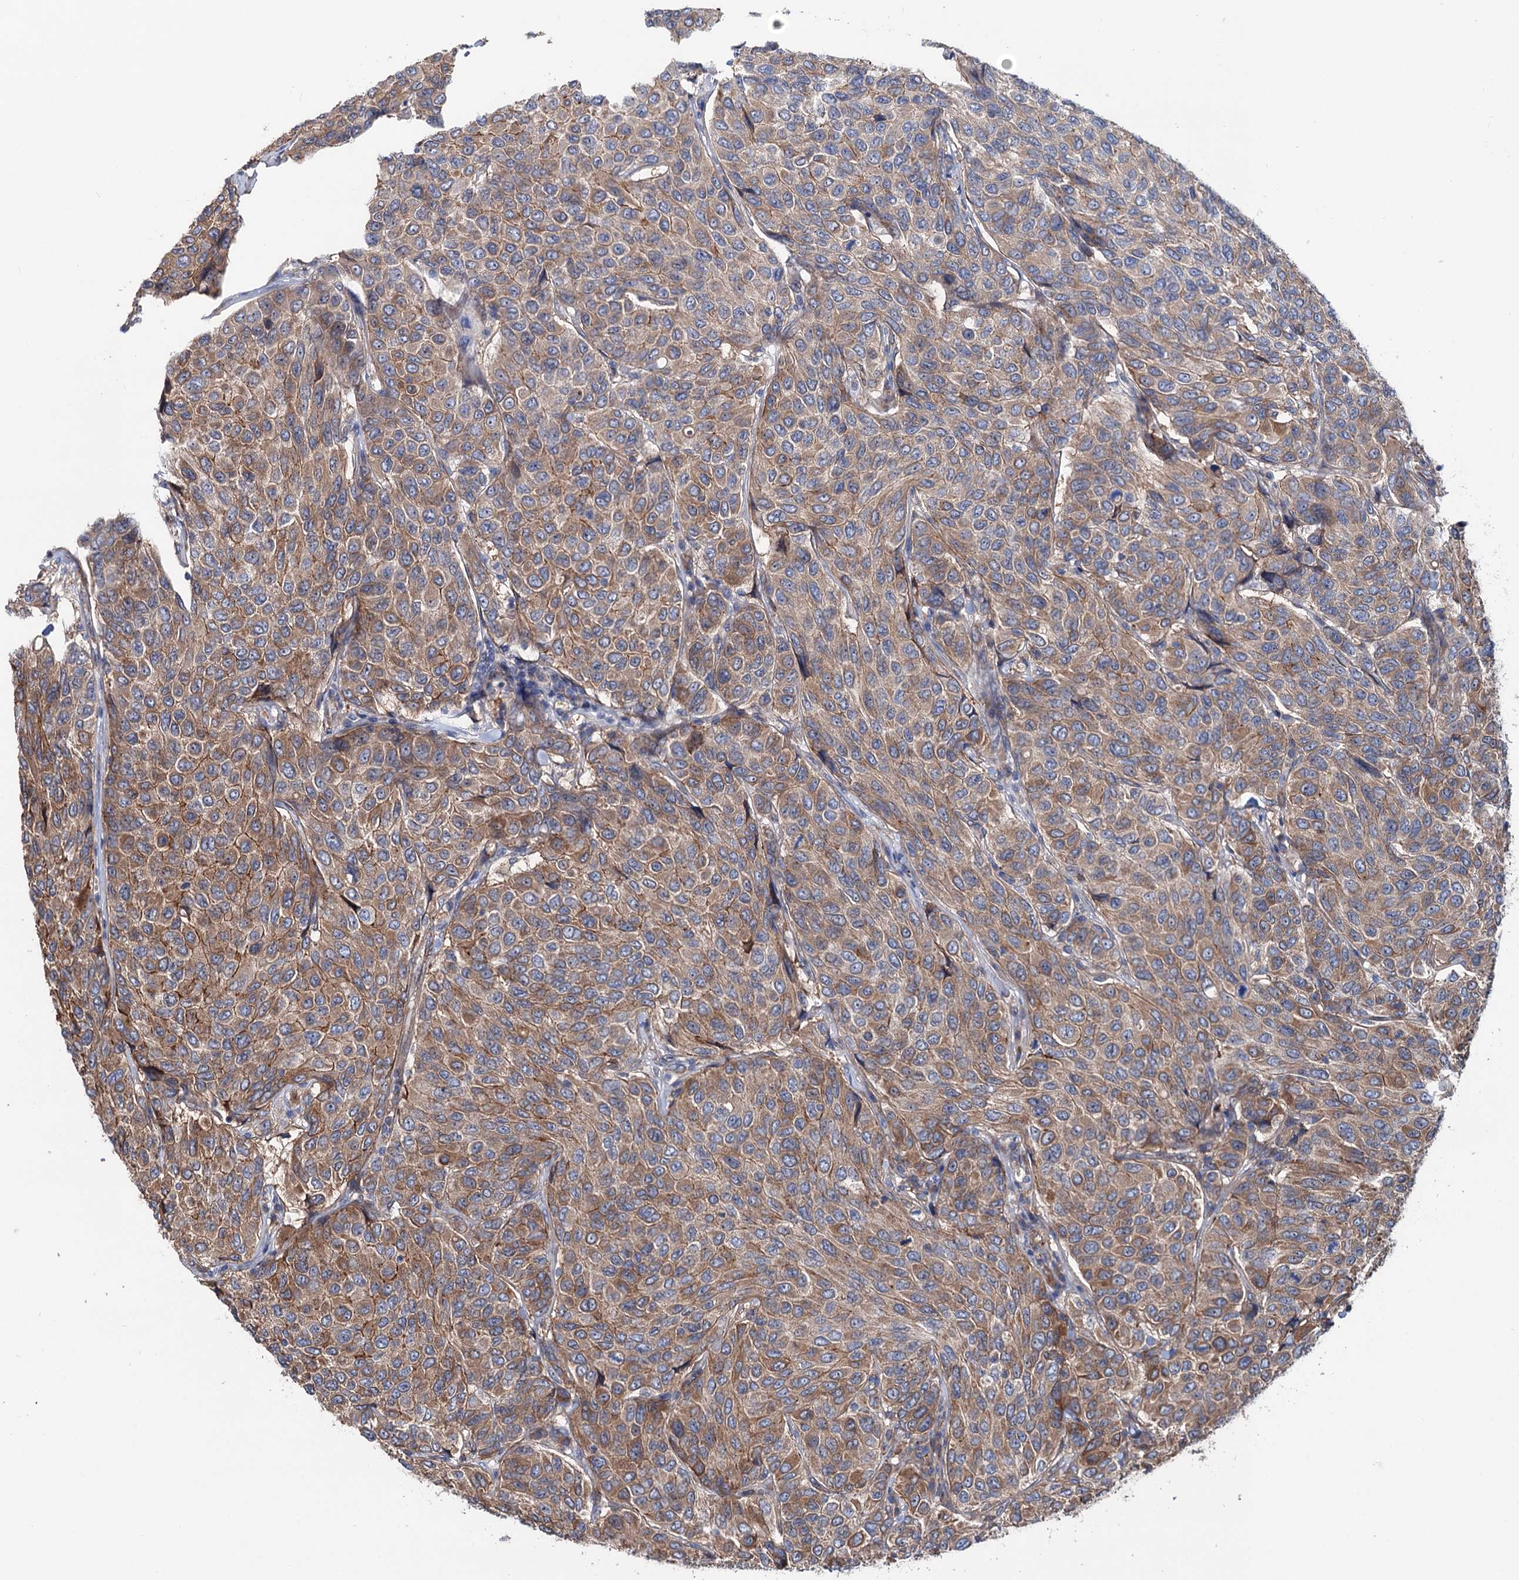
{"staining": {"intensity": "moderate", "quantity": ">75%", "location": "cytoplasmic/membranous"}, "tissue": "breast cancer", "cell_type": "Tumor cells", "image_type": "cancer", "snomed": [{"axis": "morphology", "description": "Duct carcinoma"}, {"axis": "topography", "description": "Breast"}], "caption": "An image of breast cancer stained for a protein reveals moderate cytoplasmic/membranous brown staining in tumor cells.", "gene": "PTDSS2", "patient": {"sex": "female", "age": 55}}